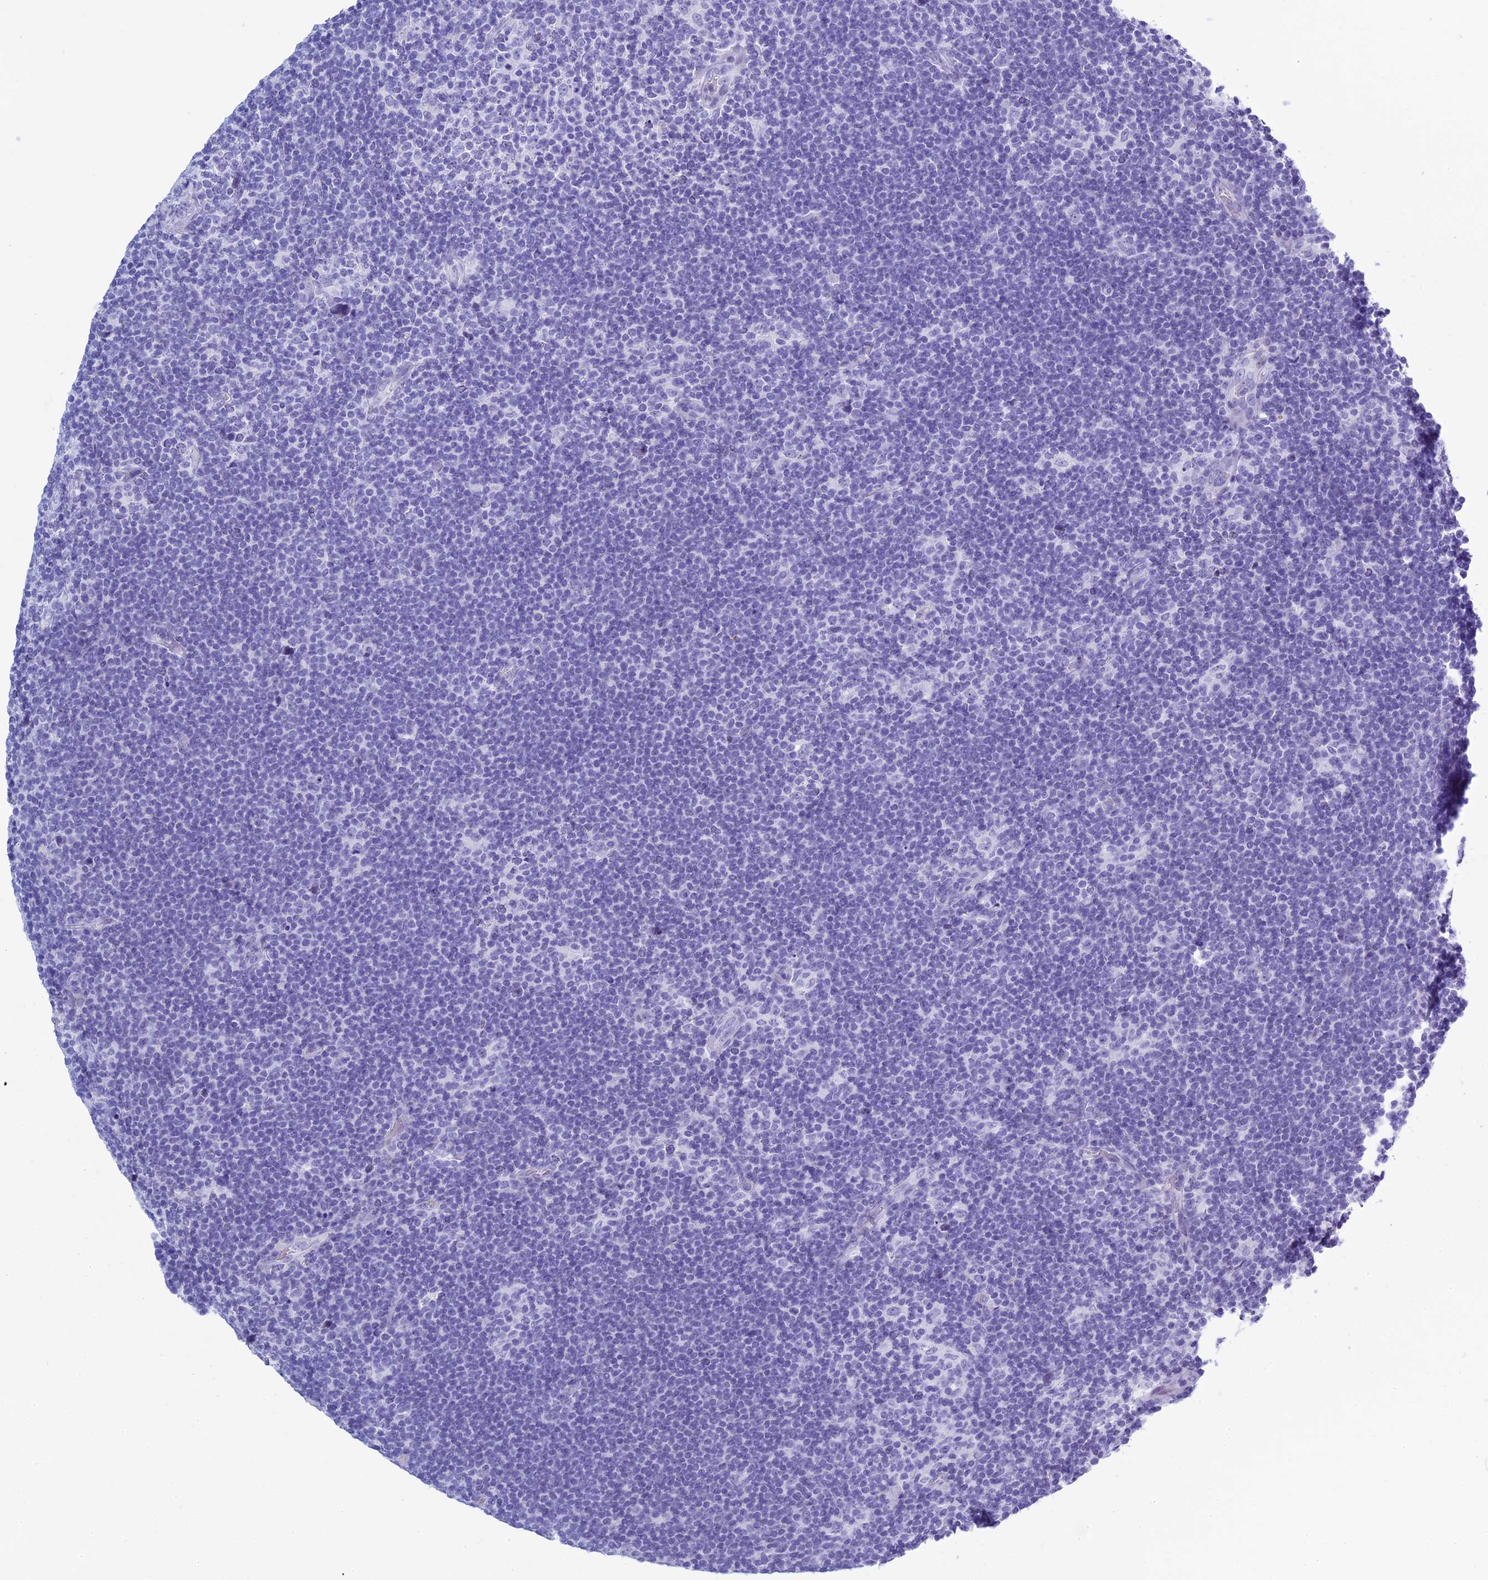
{"staining": {"intensity": "negative", "quantity": "none", "location": "none"}, "tissue": "lymphoma", "cell_type": "Tumor cells", "image_type": "cancer", "snomed": [{"axis": "morphology", "description": "Hodgkin's disease, NOS"}, {"axis": "topography", "description": "Lymph node"}], "caption": "High magnification brightfield microscopy of lymphoma stained with DAB (brown) and counterstained with hematoxylin (blue): tumor cells show no significant staining.", "gene": "KCTD21", "patient": {"sex": "female", "age": 57}}